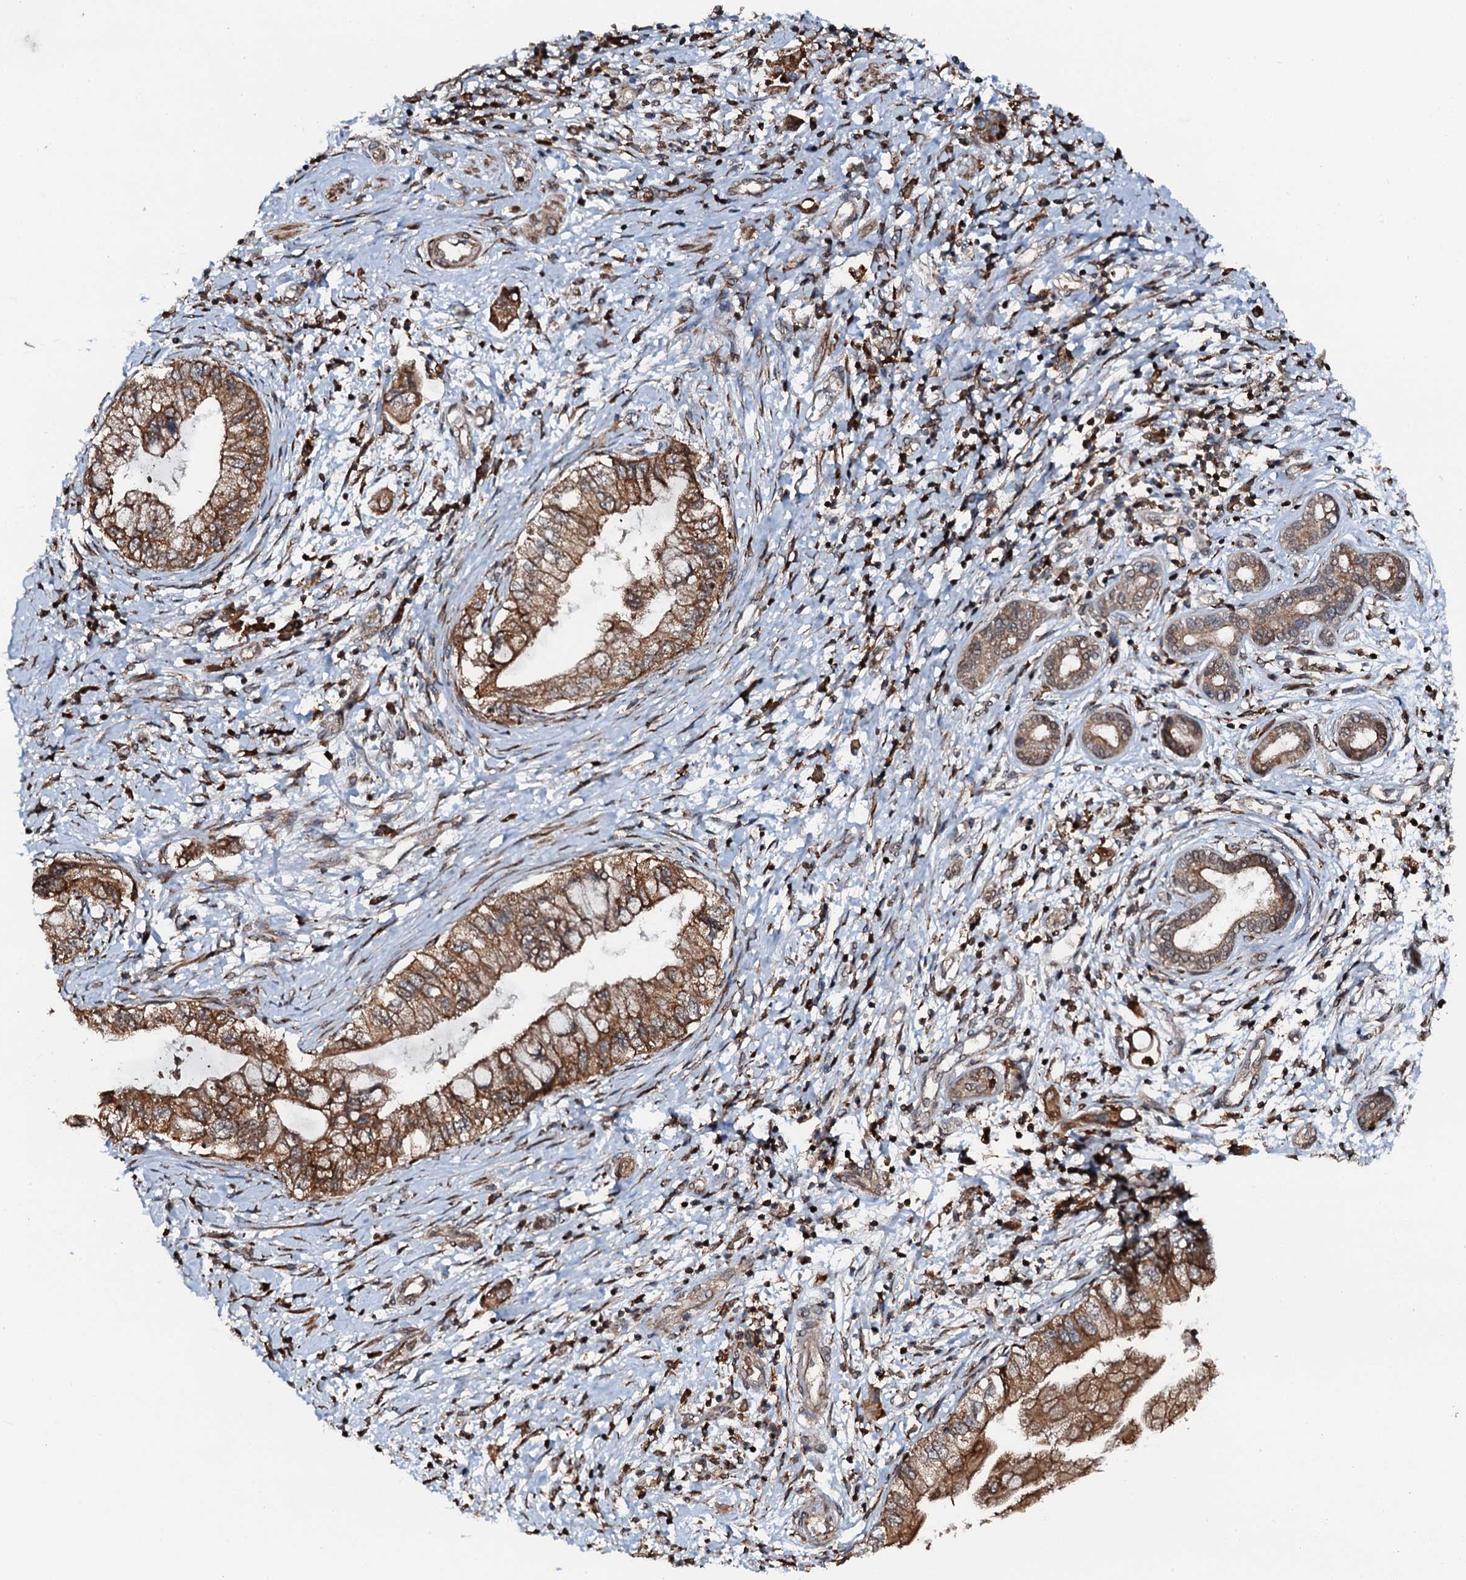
{"staining": {"intensity": "moderate", "quantity": ">75%", "location": "cytoplasmic/membranous"}, "tissue": "pancreatic cancer", "cell_type": "Tumor cells", "image_type": "cancer", "snomed": [{"axis": "morphology", "description": "Adenocarcinoma, NOS"}, {"axis": "topography", "description": "Pancreas"}], "caption": "This photomicrograph shows immunohistochemistry staining of human pancreatic cancer (adenocarcinoma), with medium moderate cytoplasmic/membranous staining in about >75% of tumor cells.", "gene": "EDC4", "patient": {"sex": "female", "age": 73}}